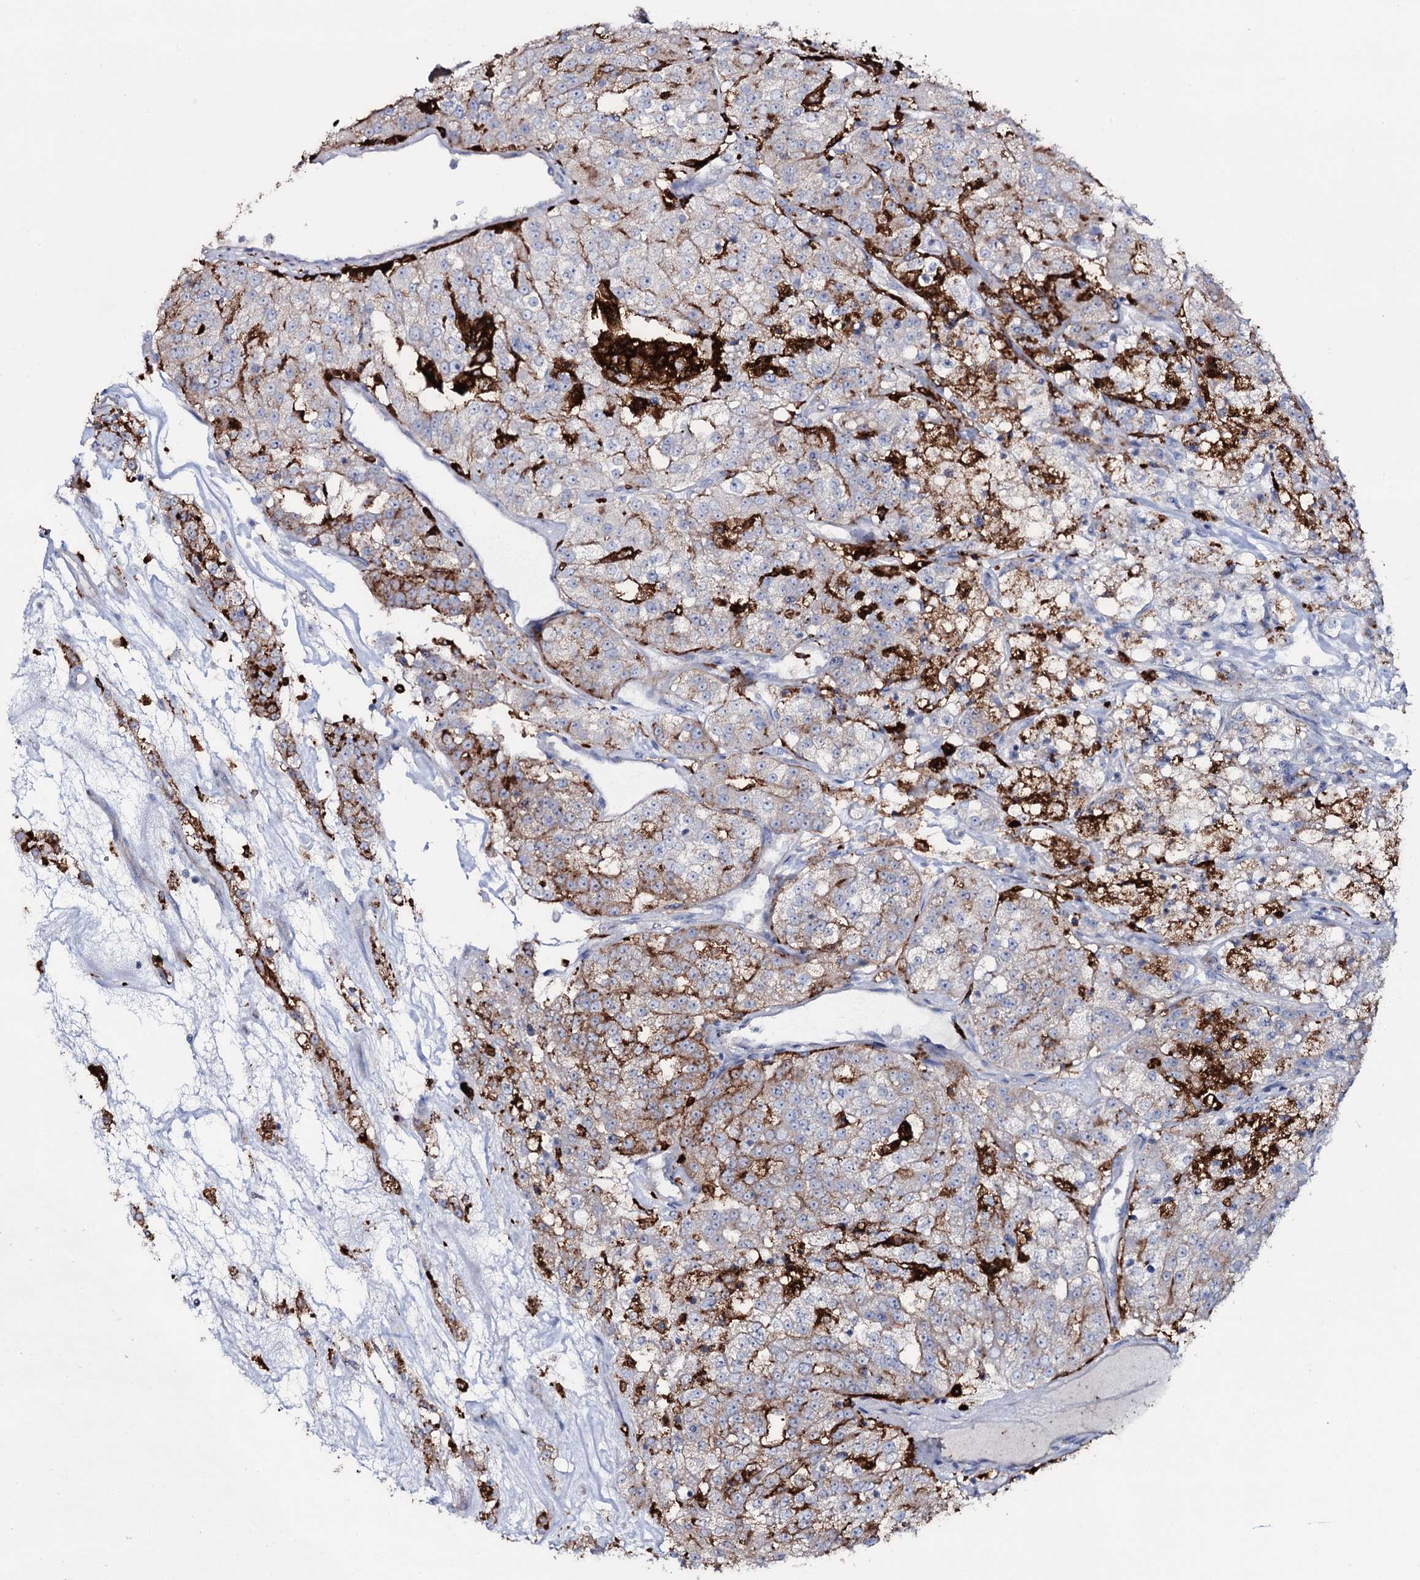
{"staining": {"intensity": "moderate", "quantity": "<25%", "location": "cytoplasmic/membranous"}, "tissue": "renal cancer", "cell_type": "Tumor cells", "image_type": "cancer", "snomed": [{"axis": "morphology", "description": "Adenocarcinoma, NOS"}, {"axis": "topography", "description": "Kidney"}], "caption": "Protein staining shows moderate cytoplasmic/membranous positivity in approximately <25% of tumor cells in renal cancer (adenocarcinoma). The staining was performed using DAB to visualize the protein expression in brown, while the nuclei were stained in blue with hematoxylin (Magnification: 20x).", "gene": "OSBPL2", "patient": {"sex": "female", "age": 63}}